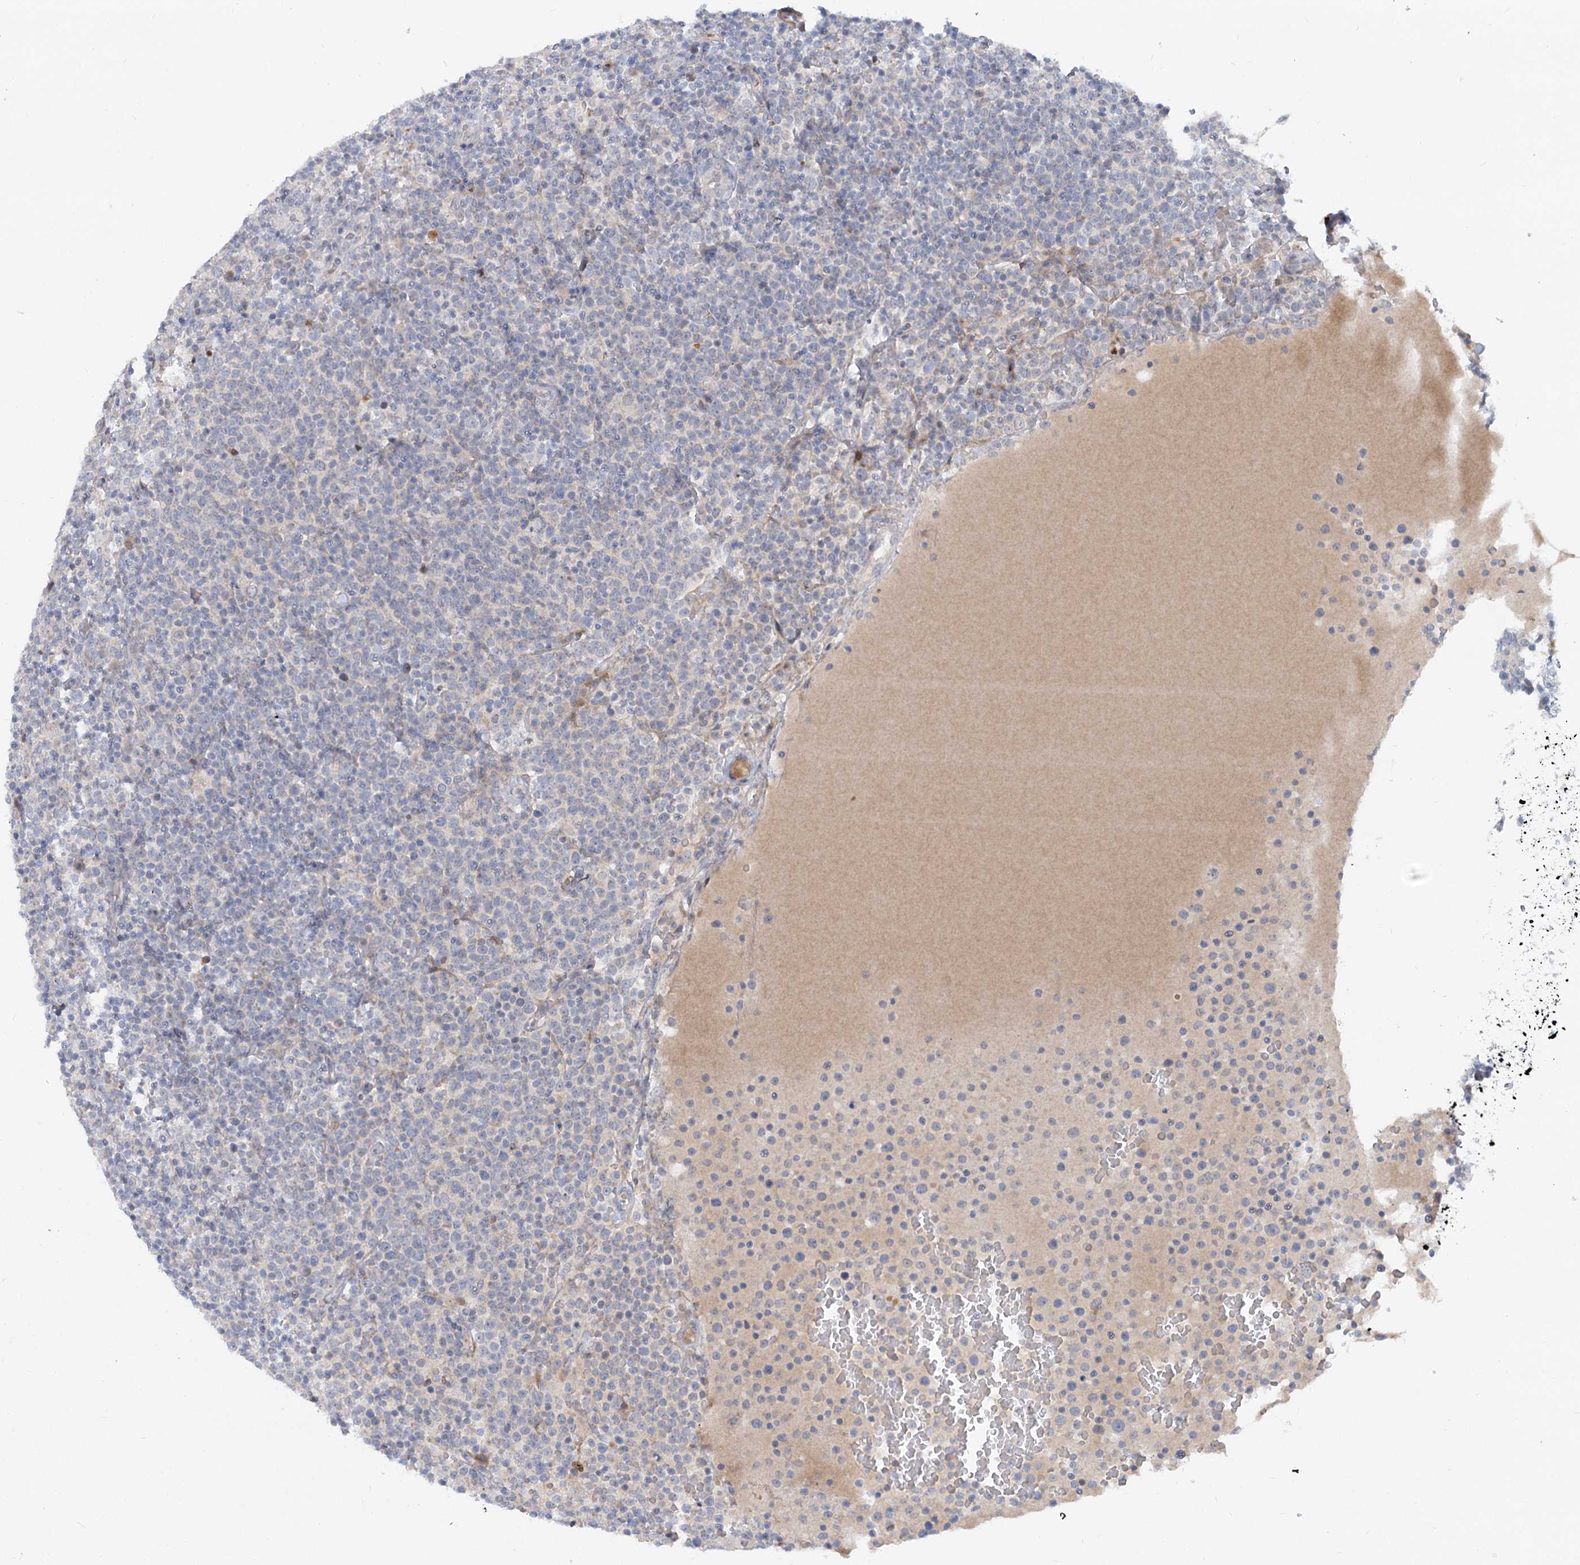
{"staining": {"intensity": "negative", "quantity": "none", "location": "none"}, "tissue": "lymphoma", "cell_type": "Tumor cells", "image_type": "cancer", "snomed": [{"axis": "morphology", "description": "Malignant lymphoma, non-Hodgkin's type, High grade"}, {"axis": "topography", "description": "Lymph node"}], "caption": "DAB (3,3'-diaminobenzidine) immunohistochemical staining of human lymphoma shows no significant positivity in tumor cells.", "gene": "FGF19", "patient": {"sex": "male", "age": 61}}